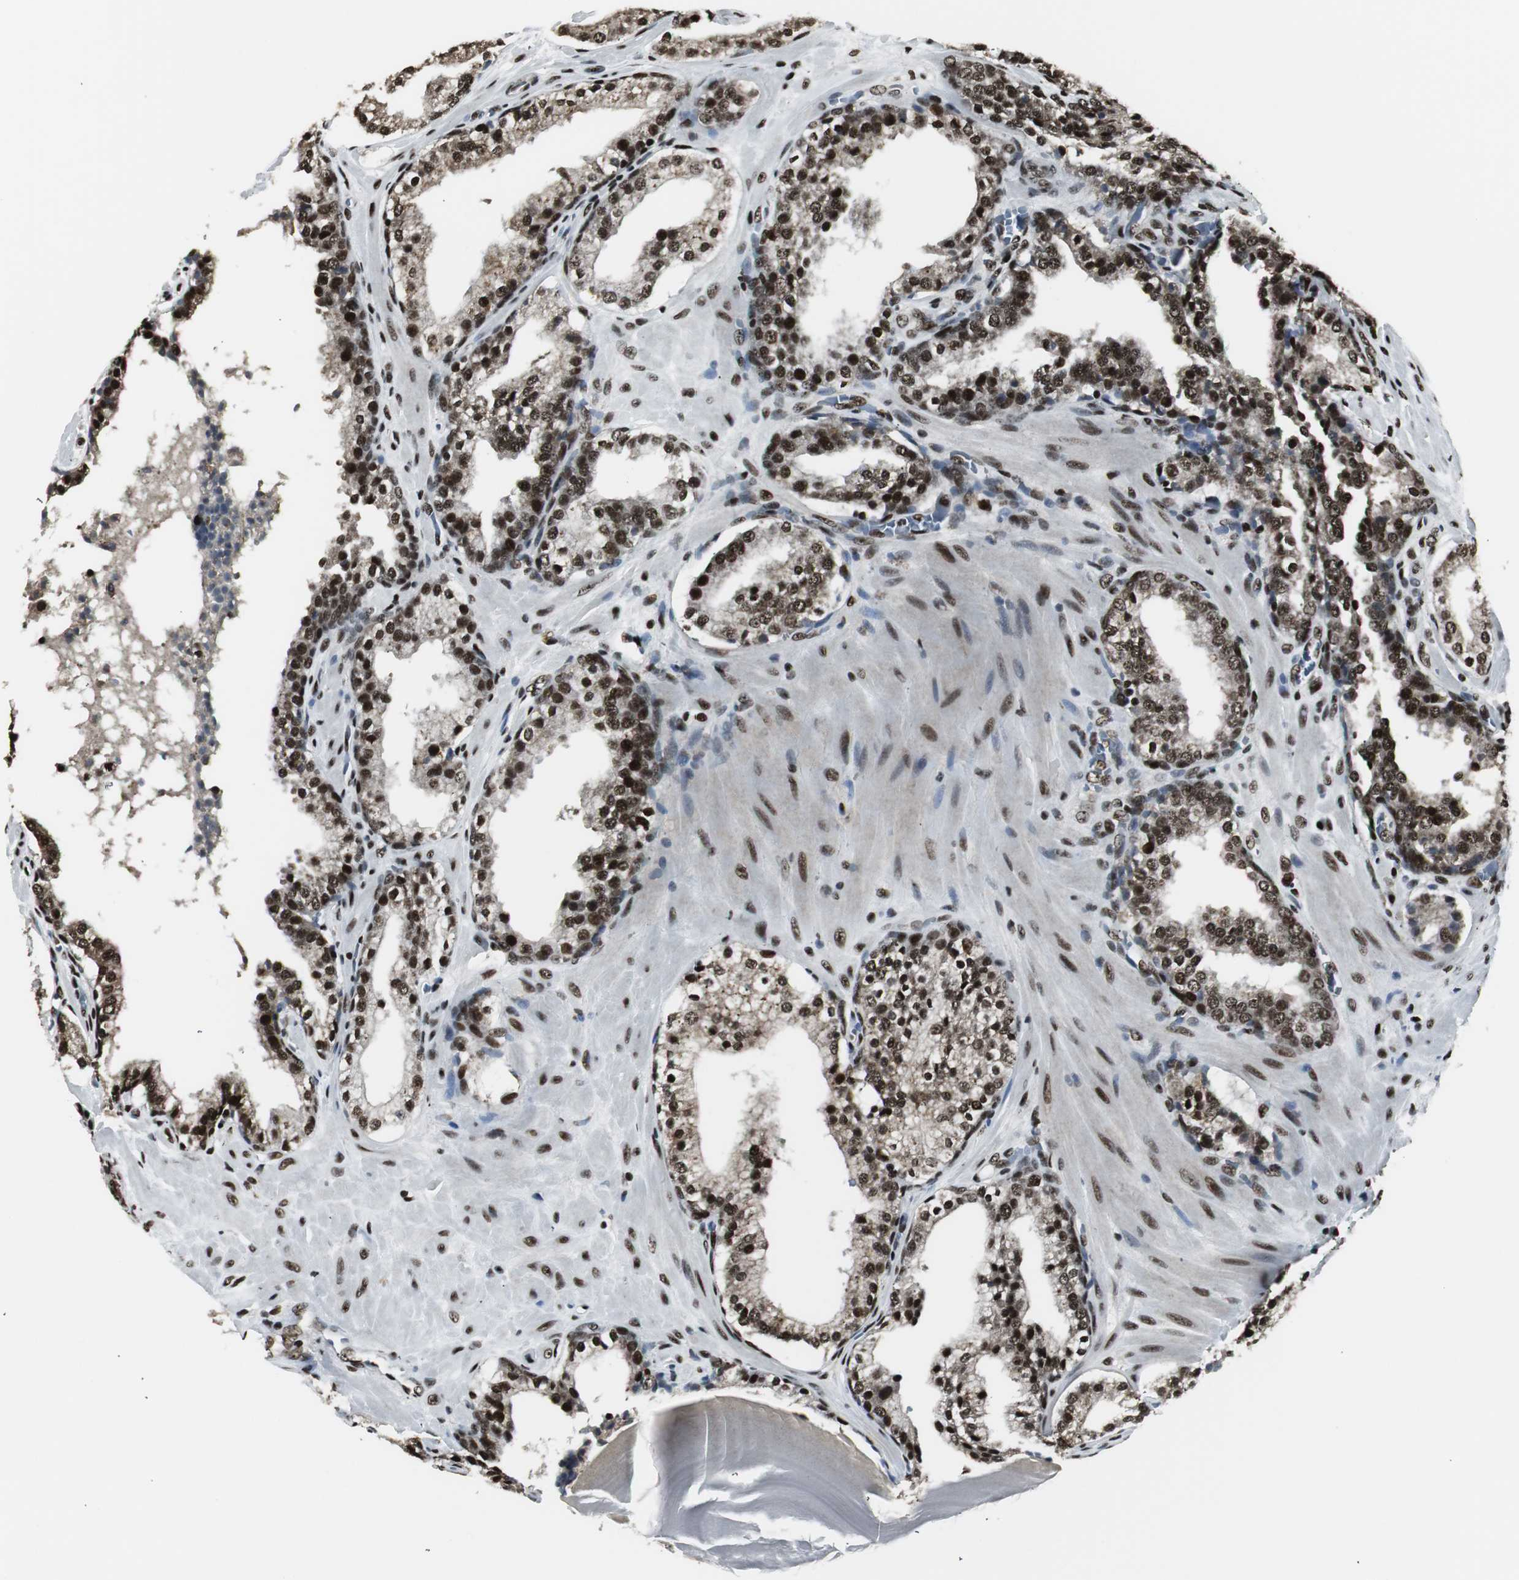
{"staining": {"intensity": "strong", "quantity": ">75%", "location": "nuclear"}, "tissue": "prostate cancer", "cell_type": "Tumor cells", "image_type": "cancer", "snomed": [{"axis": "morphology", "description": "Adenocarcinoma, High grade"}, {"axis": "topography", "description": "Prostate"}], "caption": "Immunohistochemical staining of human prostate cancer exhibits high levels of strong nuclear expression in about >75% of tumor cells. The protein of interest is stained brown, and the nuclei are stained in blue (DAB IHC with brightfield microscopy, high magnification).", "gene": "PARN", "patient": {"sex": "male", "age": 68}}